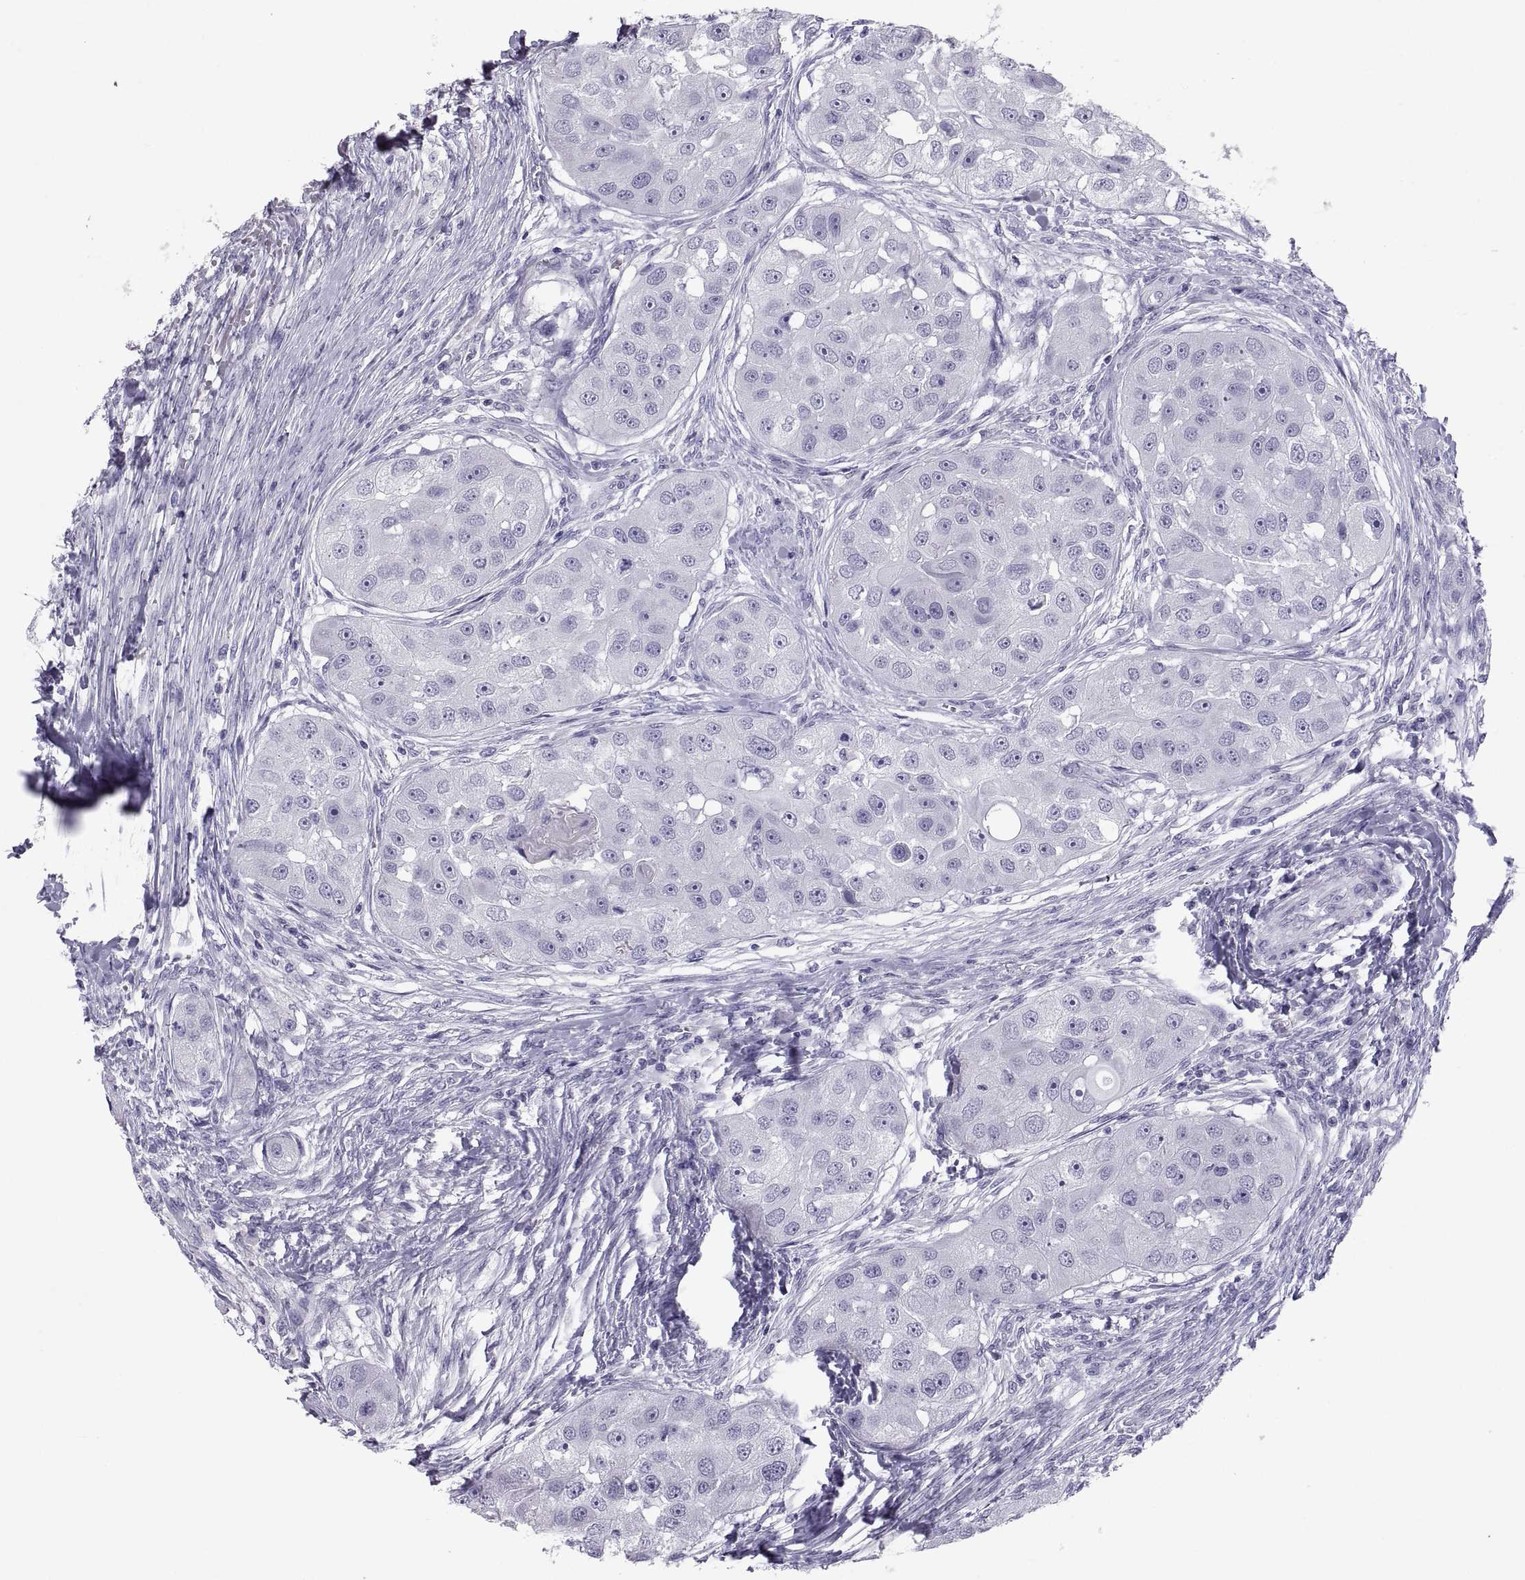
{"staining": {"intensity": "negative", "quantity": "none", "location": "none"}, "tissue": "head and neck cancer", "cell_type": "Tumor cells", "image_type": "cancer", "snomed": [{"axis": "morphology", "description": "Squamous cell carcinoma, NOS"}, {"axis": "topography", "description": "Head-Neck"}], "caption": "This micrograph is of squamous cell carcinoma (head and neck) stained with immunohistochemistry (IHC) to label a protein in brown with the nuclei are counter-stained blue. There is no expression in tumor cells.", "gene": "PCSK1N", "patient": {"sex": "male", "age": 51}}